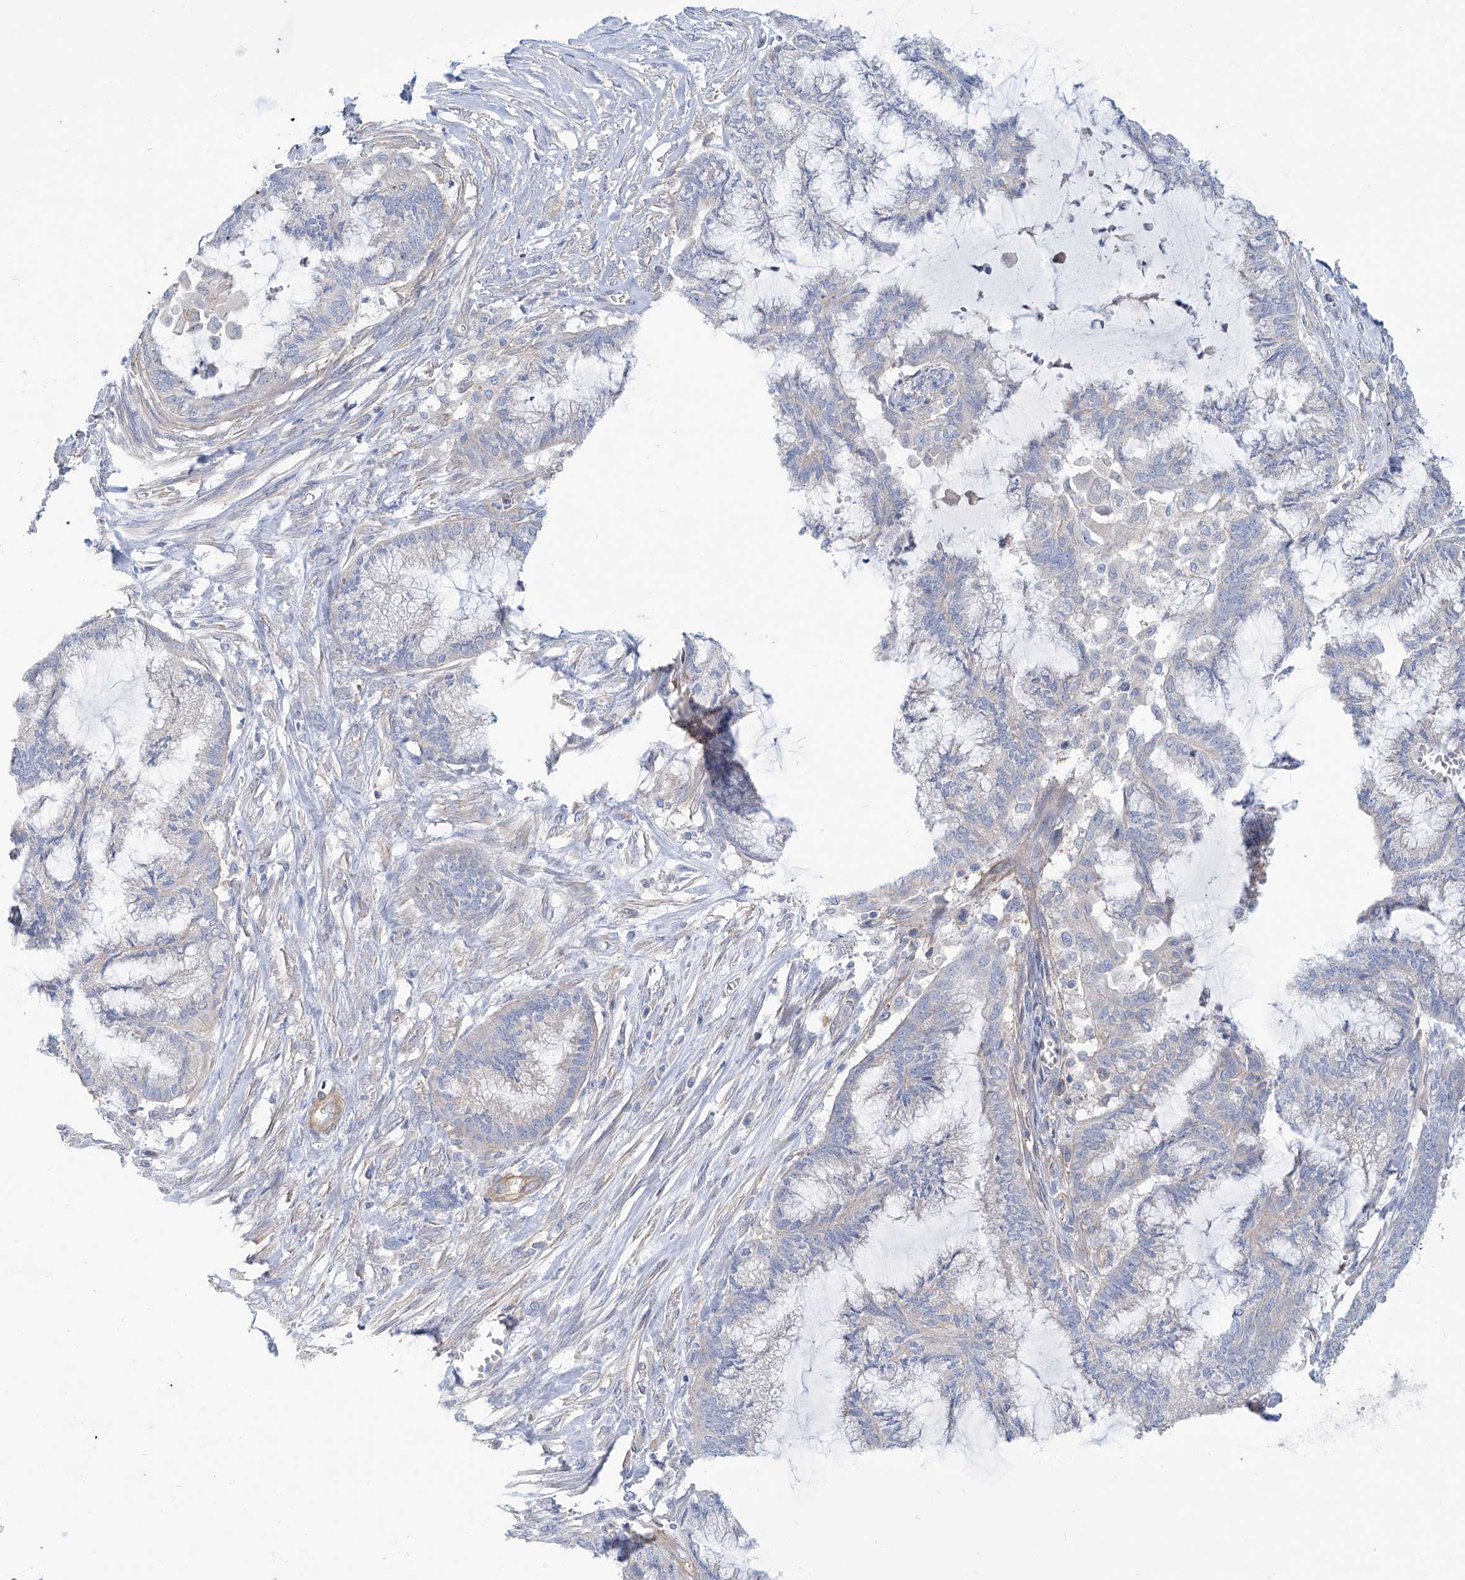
{"staining": {"intensity": "negative", "quantity": "none", "location": "none"}, "tissue": "endometrial cancer", "cell_type": "Tumor cells", "image_type": "cancer", "snomed": [{"axis": "morphology", "description": "Adenocarcinoma, NOS"}, {"axis": "topography", "description": "Endometrium"}], "caption": "Immunohistochemical staining of human endometrial cancer (adenocarcinoma) shows no significant positivity in tumor cells.", "gene": "TMEM209", "patient": {"sex": "female", "age": 86}}